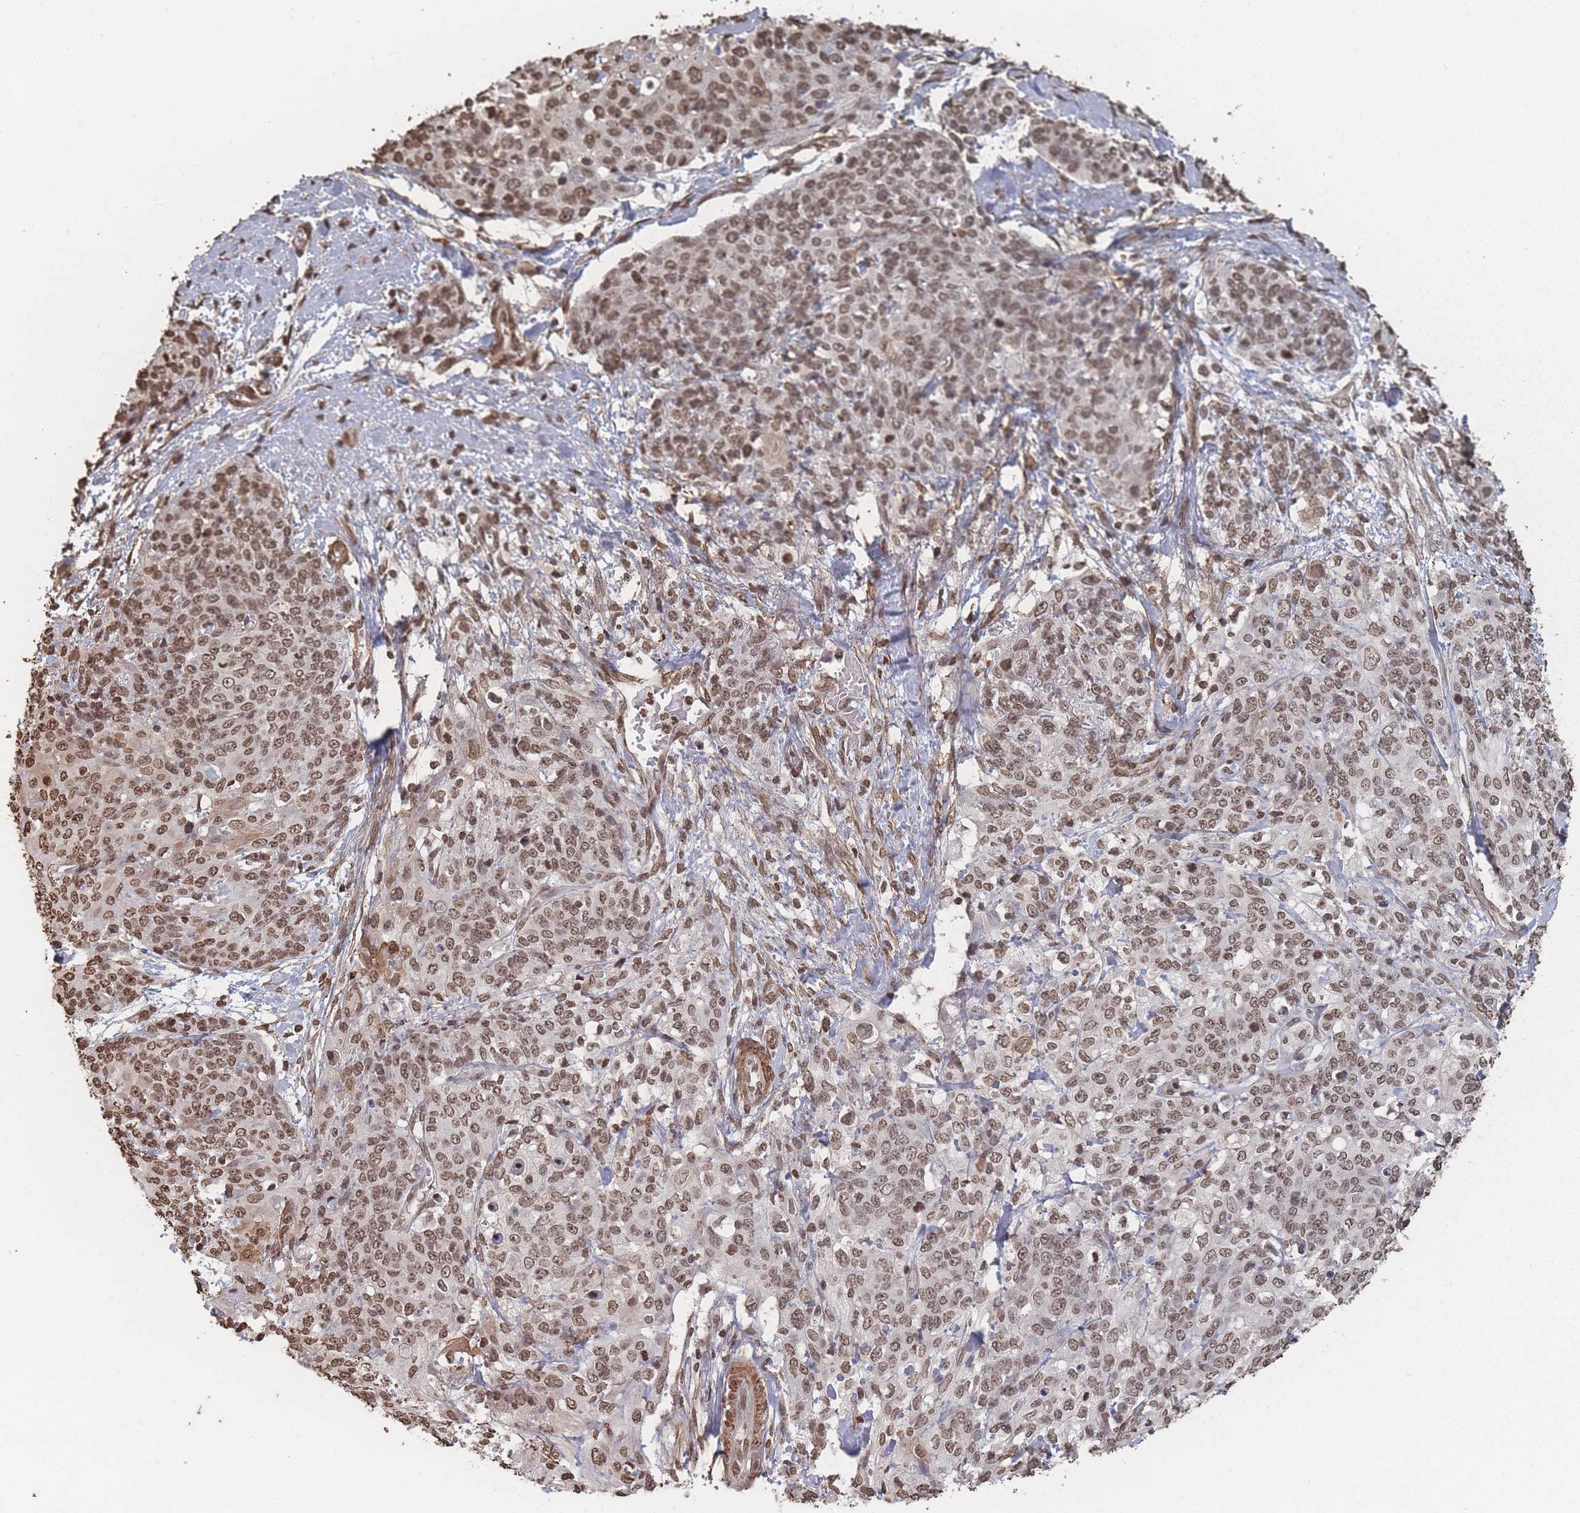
{"staining": {"intensity": "moderate", "quantity": ">75%", "location": "nuclear"}, "tissue": "skin cancer", "cell_type": "Tumor cells", "image_type": "cancer", "snomed": [{"axis": "morphology", "description": "Squamous cell carcinoma, NOS"}, {"axis": "topography", "description": "Skin"}, {"axis": "topography", "description": "Vulva"}], "caption": "Protein staining displays moderate nuclear positivity in about >75% of tumor cells in squamous cell carcinoma (skin).", "gene": "PLEKHG5", "patient": {"sex": "female", "age": 85}}